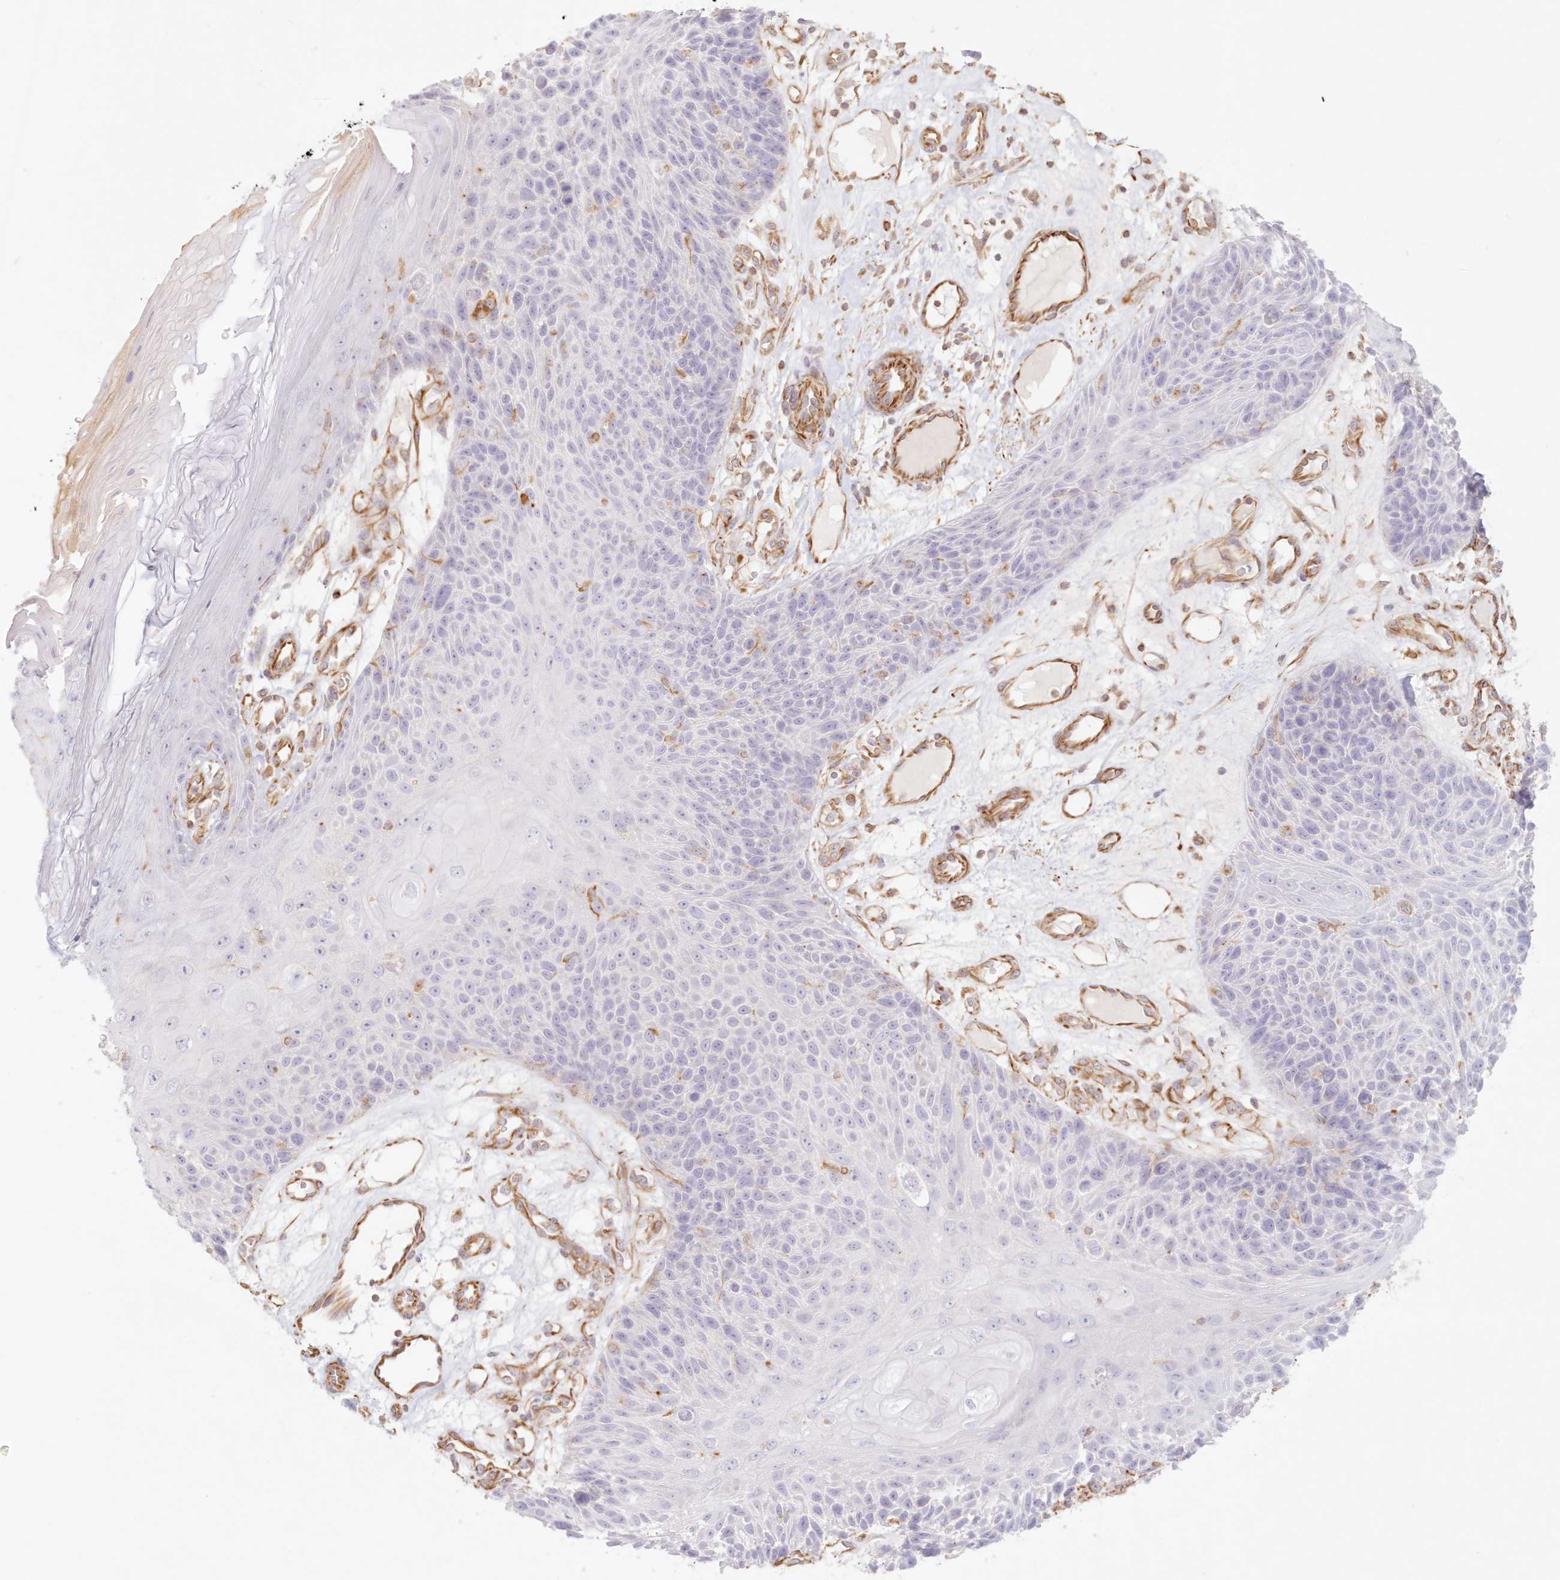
{"staining": {"intensity": "negative", "quantity": "none", "location": "none"}, "tissue": "skin cancer", "cell_type": "Tumor cells", "image_type": "cancer", "snomed": [{"axis": "morphology", "description": "Squamous cell carcinoma, NOS"}, {"axis": "topography", "description": "Skin"}], "caption": "Tumor cells show no significant protein positivity in skin cancer (squamous cell carcinoma).", "gene": "DMRTB1", "patient": {"sex": "female", "age": 88}}